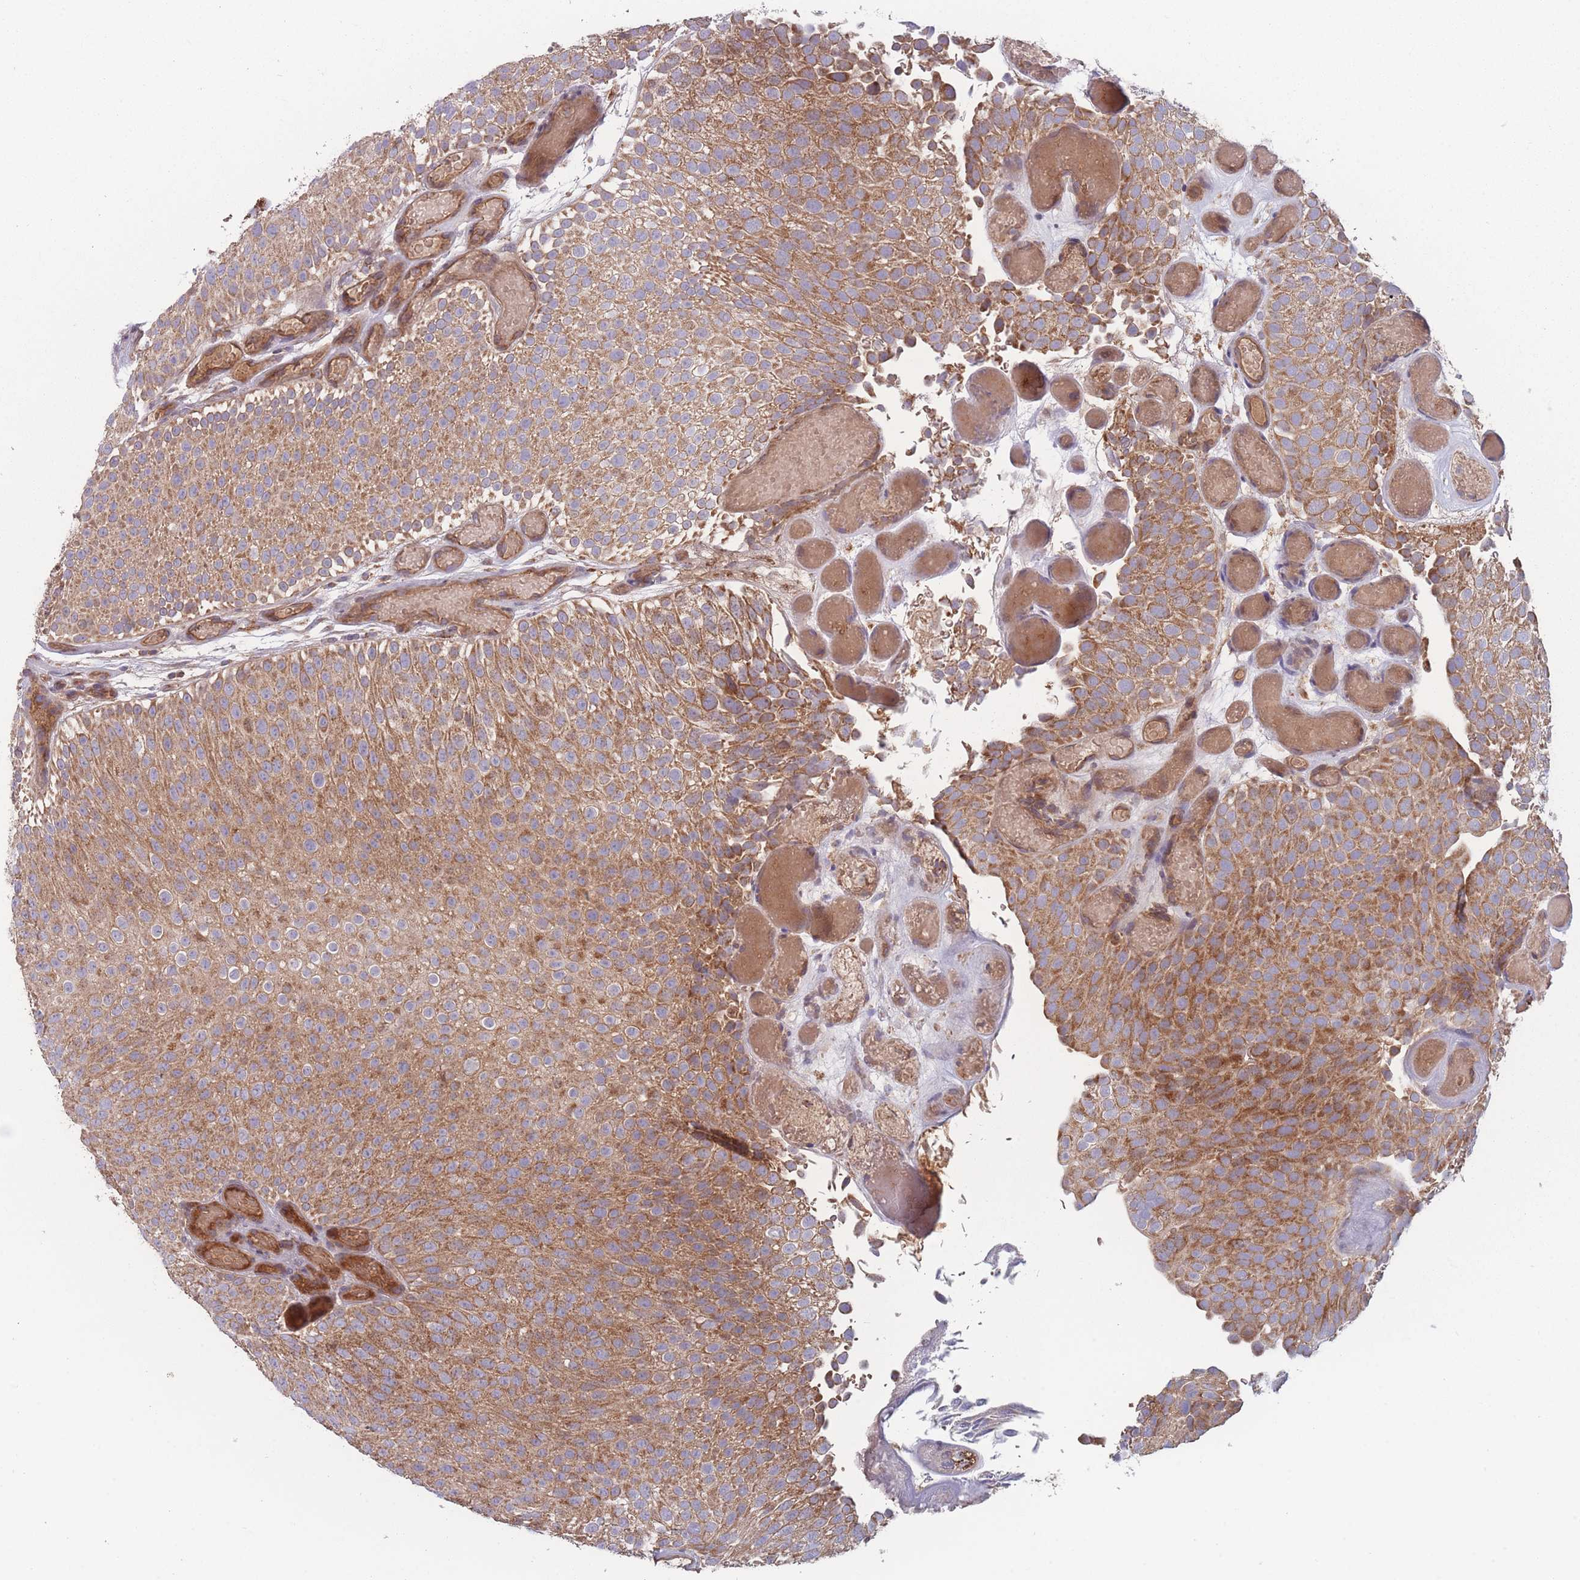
{"staining": {"intensity": "moderate", "quantity": ">75%", "location": "cytoplasmic/membranous"}, "tissue": "urothelial cancer", "cell_type": "Tumor cells", "image_type": "cancer", "snomed": [{"axis": "morphology", "description": "Urothelial carcinoma, Low grade"}, {"axis": "topography", "description": "Urinary bladder"}], "caption": "Low-grade urothelial carcinoma stained with a protein marker demonstrates moderate staining in tumor cells.", "gene": "ATP5MG", "patient": {"sex": "male", "age": 78}}